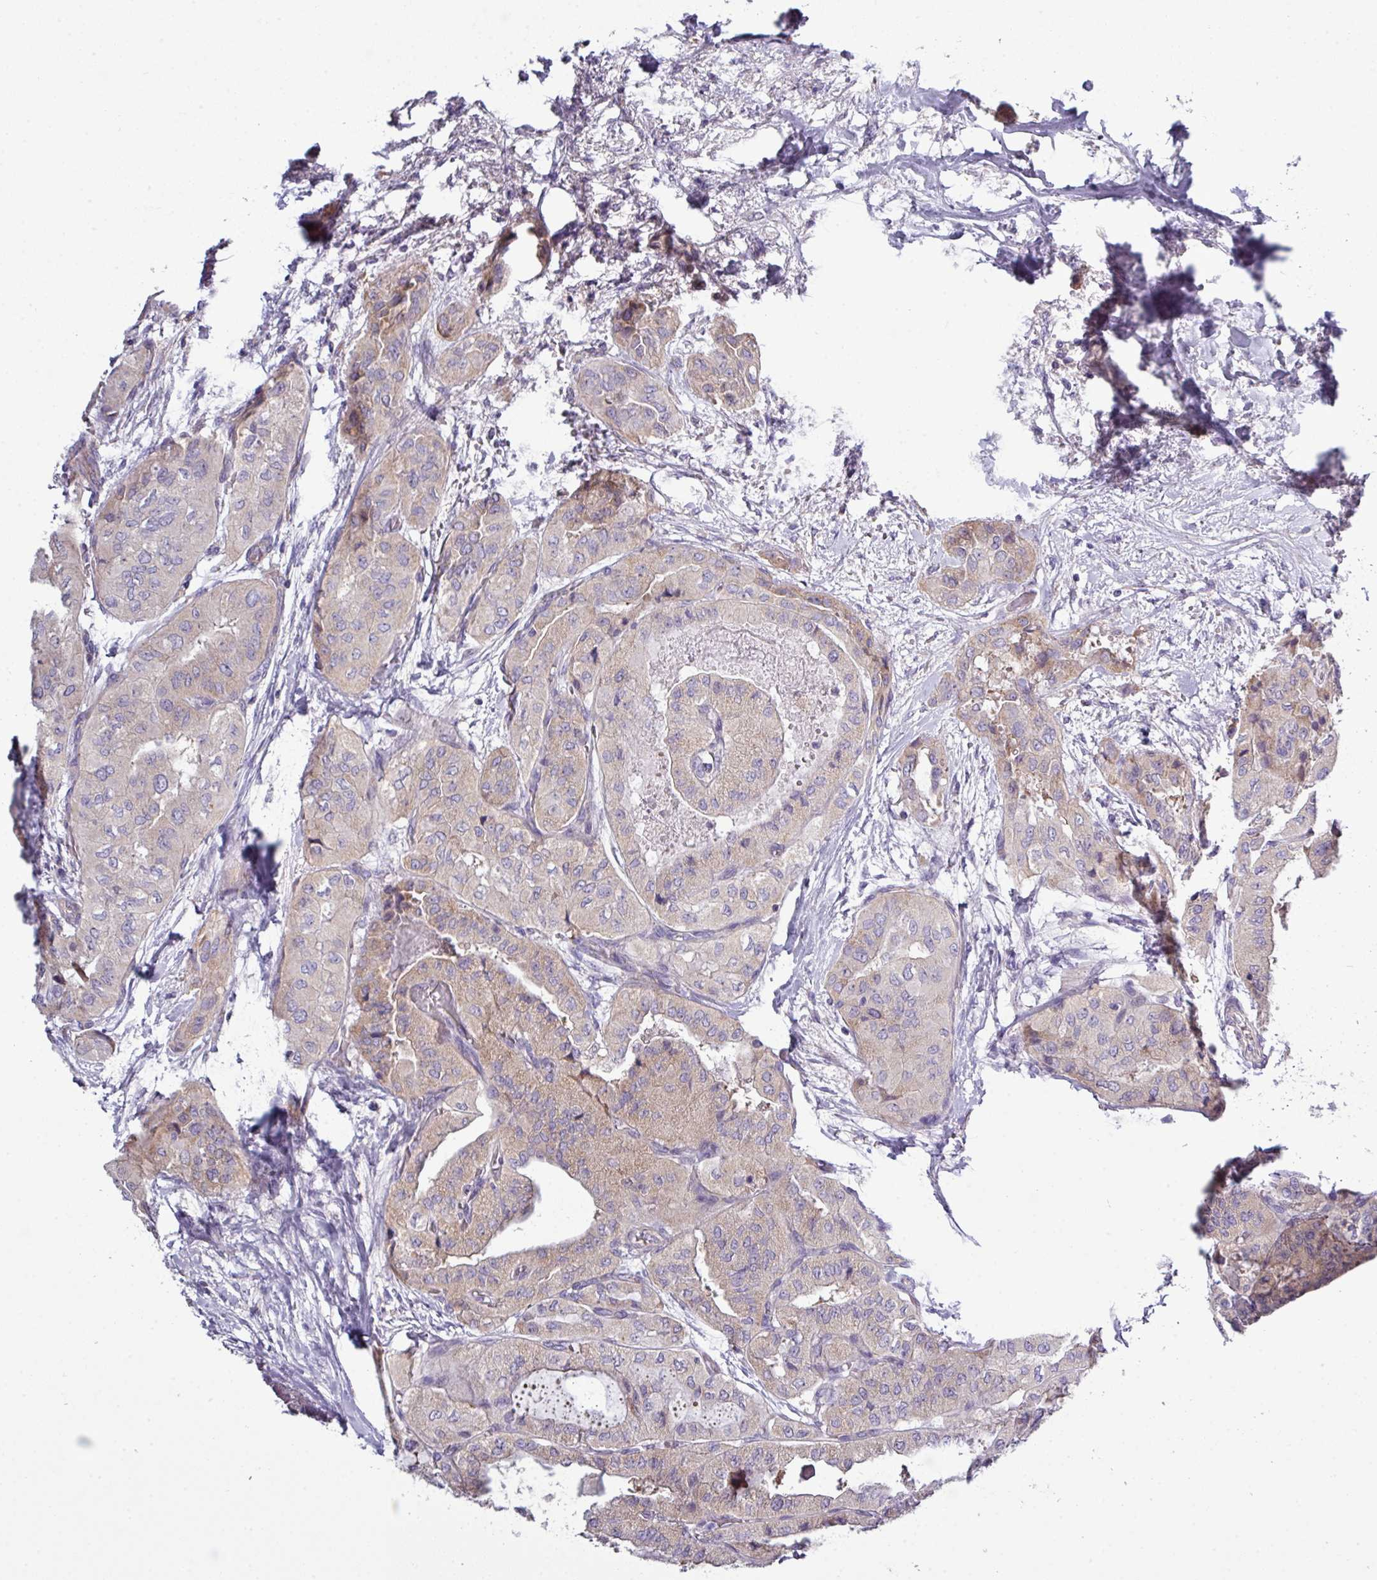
{"staining": {"intensity": "weak", "quantity": "25%-75%", "location": "cytoplasmic/membranous"}, "tissue": "thyroid cancer", "cell_type": "Tumor cells", "image_type": "cancer", "snomed": [{"axis": "morphology", "description": "Papillary adenocarcinoma, NOS"}, {"axis": "topography", "description": "Thyroid gland"}], "caption": "The immunohistochemical stain shows weak cytoplasmic/membranous positivity in tumor cells of thyroid cancer tissue.", "gene": "AGAP5", "patient": {"sex": "female", "age": 59}}